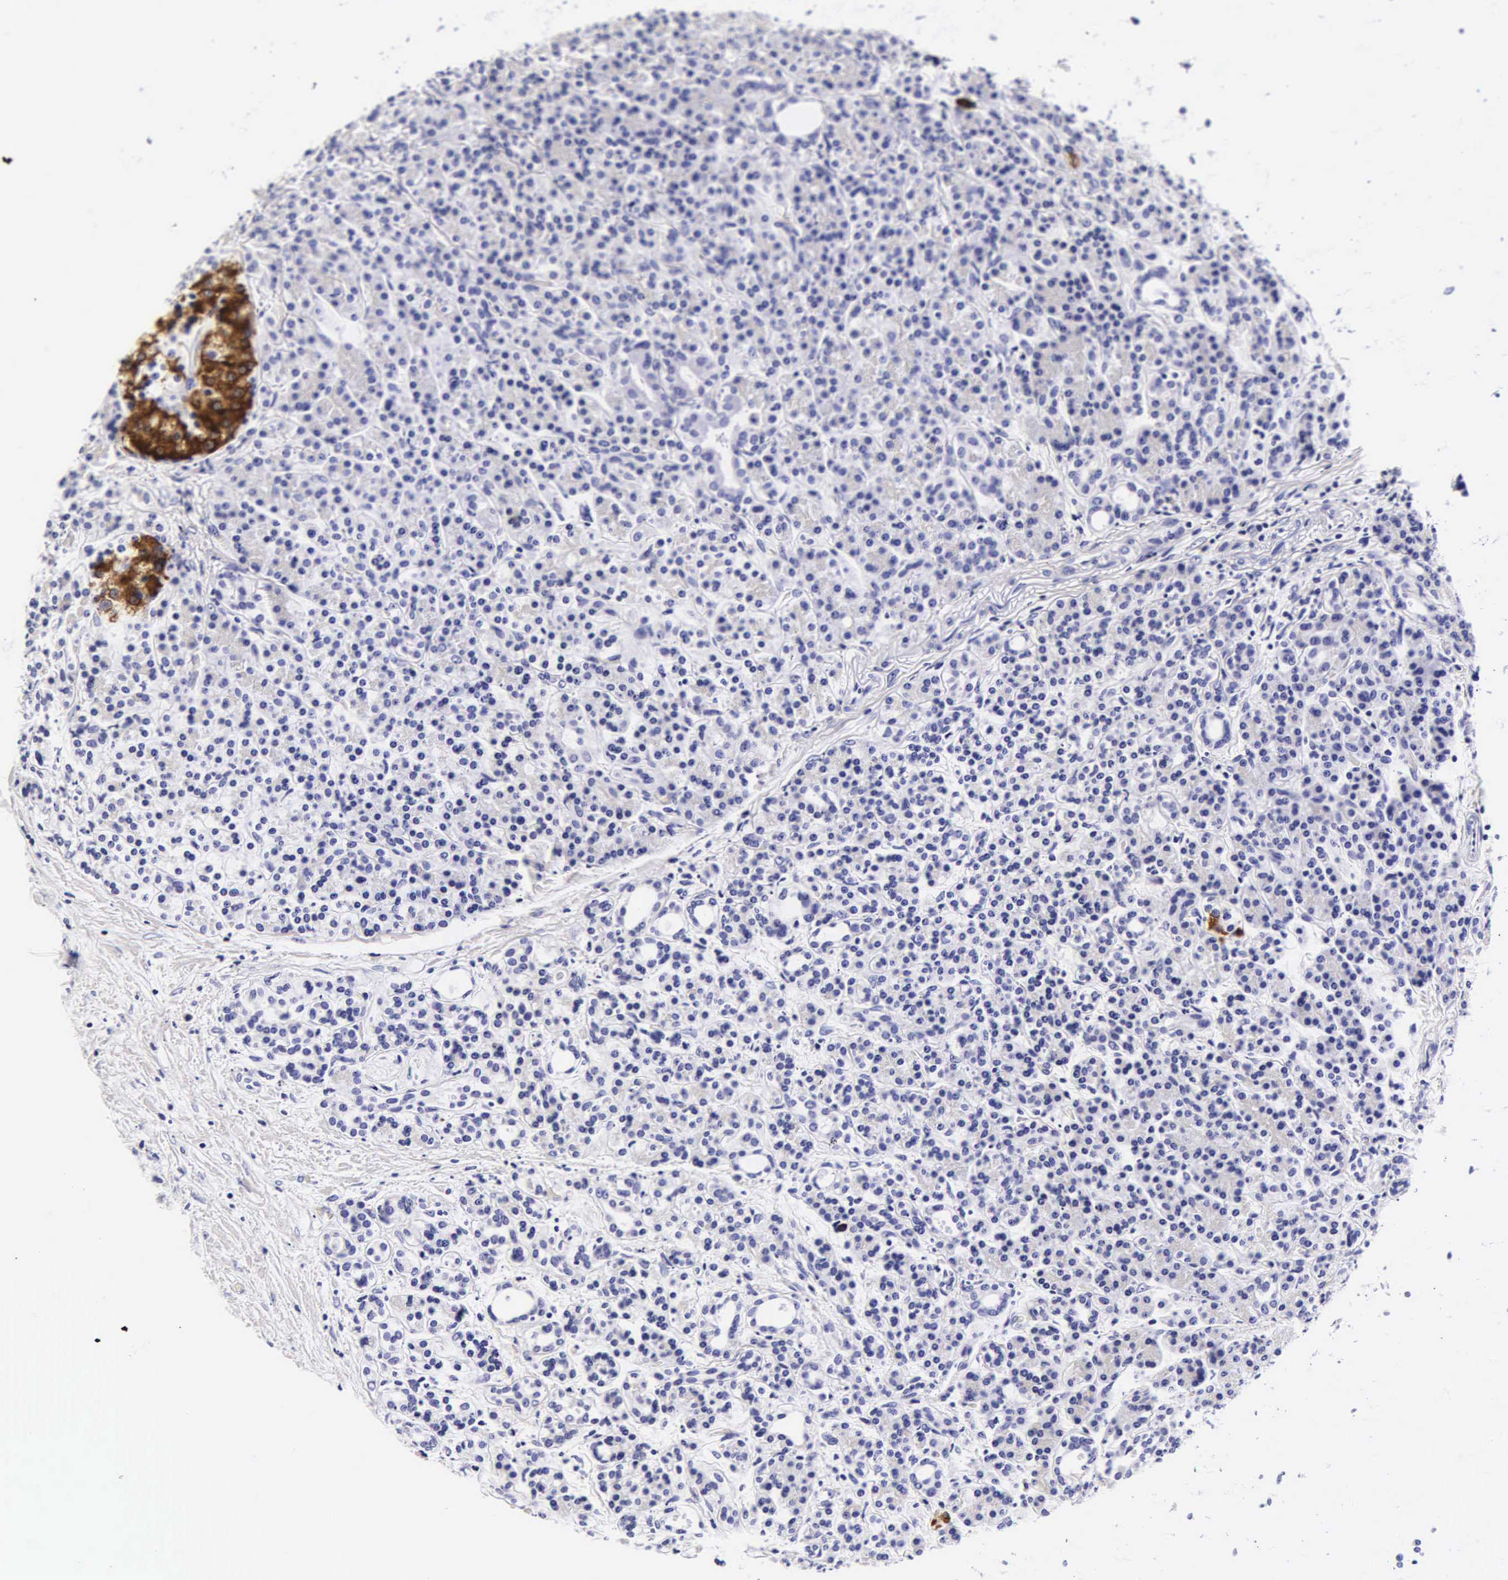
{"staining": {"intensity": "negative", "quantity": "none", "location": "none"}, "tissue": "pancreas", "cell_type": "Exocrine glandular cells", "image_type": "normal", "snomed": [{"axis": "morphology", "description": "Normal tissue, NOS"}, {"axis": "topography", "description": "Pancreas"}], "caption": "IHC micrograph of unremarkable human pancreas stained for a protein (brown), which exhibits no positivity in exocrine glandular cells. (Stains: DAB immunohistochemistry (IHC) with hematoxylin counter stain, Microscopy: brightfield microscopy at high magnification).", "gene": "DGCR2", "patient": {"sex": "female", "age": 77}}